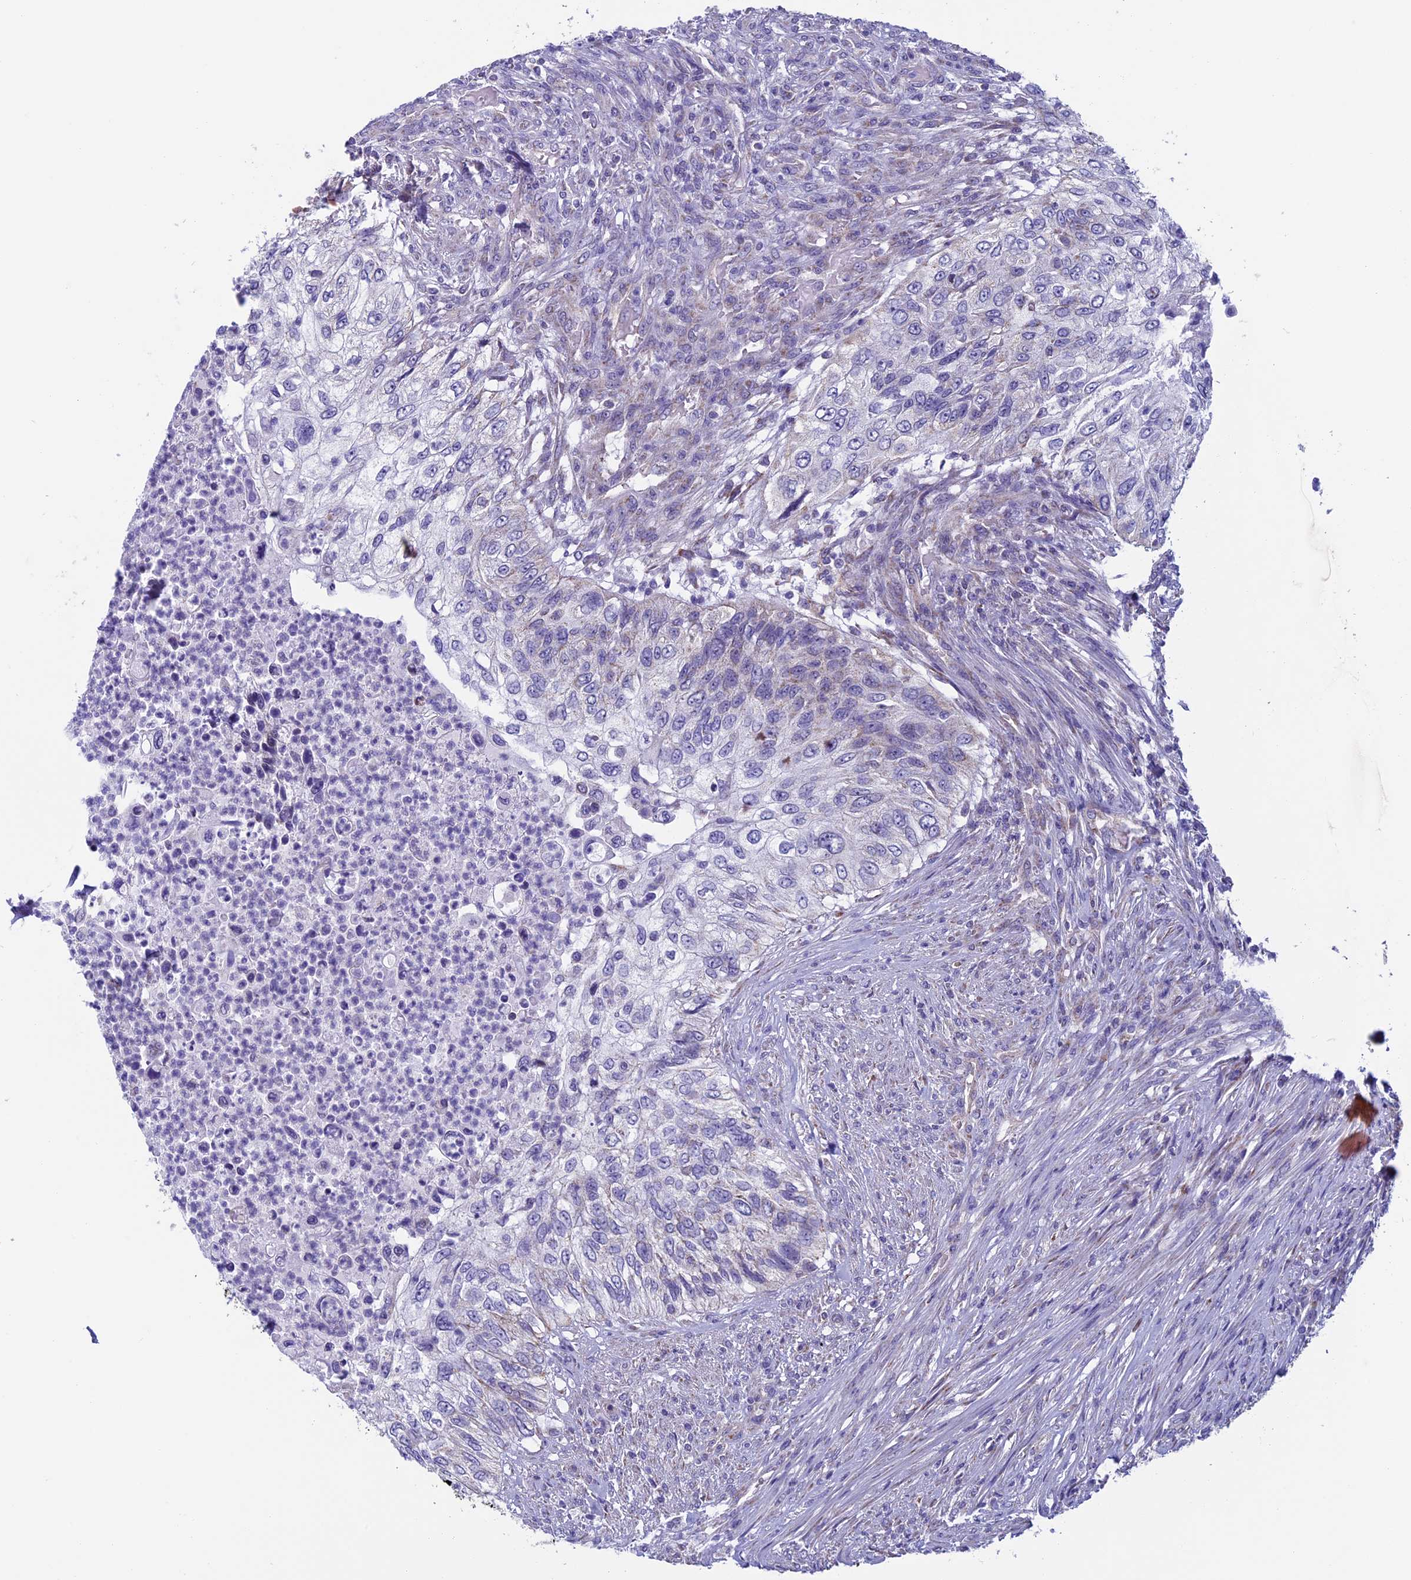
{"staining": {"intensity": "negative", "quantity": "none", "location": "none"}, "tissue": "urothelial cancer", "cell_type": "Tumor cells", "image_type": "cancer", "snomed": [{"axis": "morphology", "description": "Urothelial carcinoma, High grade"}, {"axis": "topography", "description": "Urinary bladder"}], "caption": "IHC micrograph of neoplastic tissue: urothelial carcinoma (high-grade) stained with DAB shows no significant protein staining in tumor cells.", "gene": "MFSD12", "patient": {"sex": "female", "age": 60}}